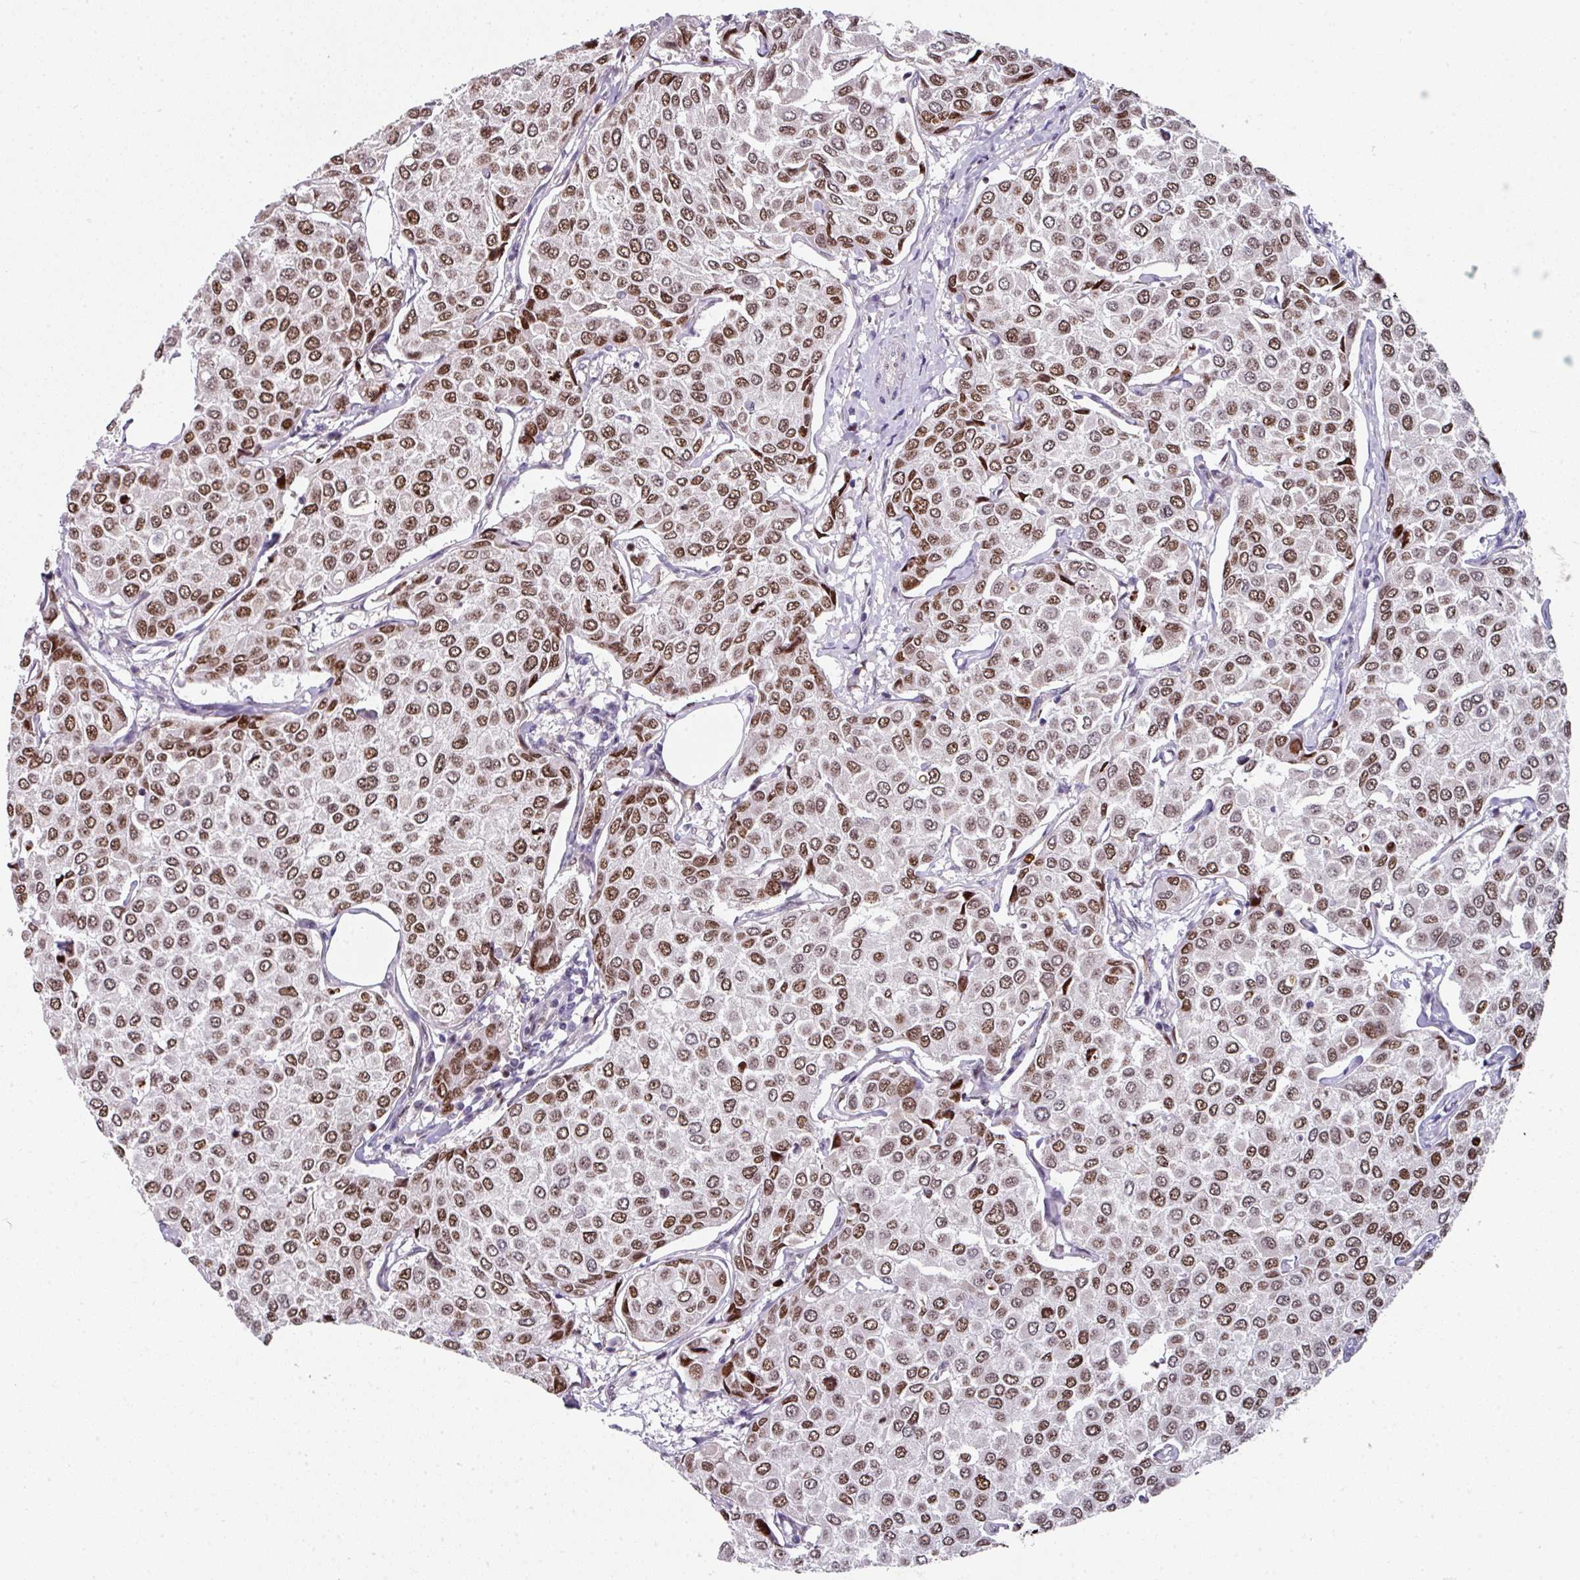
{"staining": {"intensity": "moderate", "quantity": ">75%", "location": "nuclear"}, "tissue": "breast cancer", "cell_type": "Tumor cells", "image_type": "cancer", "snomed": [{"axis": "morphology", "description": "Duct carcinoma"}, {"axis": "topography", "description": "Breast"}], "caption": "Protein expression analysis of breast cancer (invasive ductal carcinoma) demonstrates moderate nuclear positivity in about >75% of tumor cells. Nuclei are stained in blue.", "gene": "RAD50", "patient": {"sex": "female", "age": 55}}